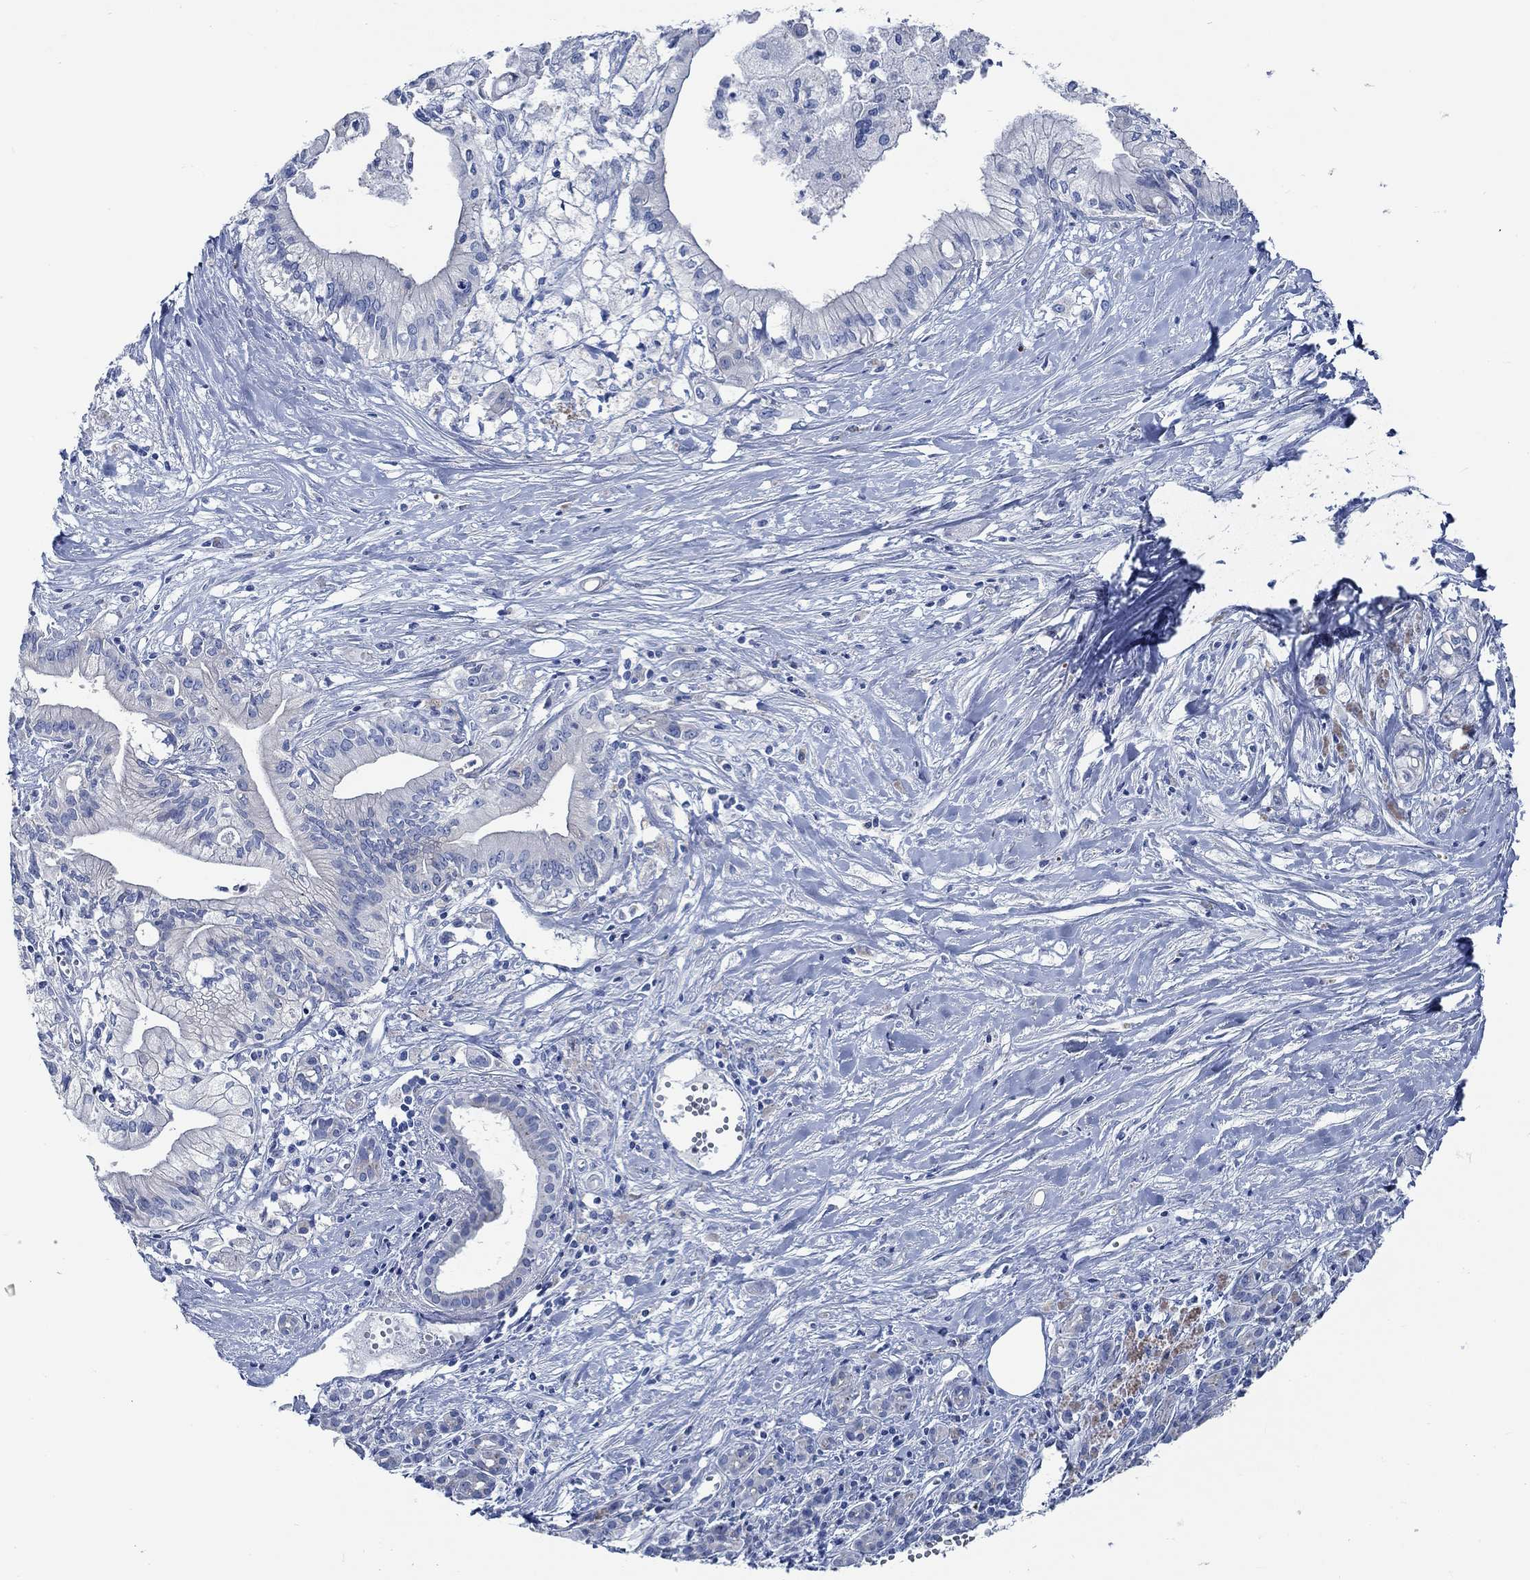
{"staining": {"intensity": "negative", "quantity": "none", "location": "none"}, "tissue": "pancreatic cancer", "cell_type": "Tumor cells", "image_type": "cancer", "snomed": [{"axis": "morphology", "description": "Adenocarcinoma, NOS"}, {"axis": "topography", "description": "Pancreas"}], "caption": "An image of pancreatic cancer (adenocarcinoma) stained for a protein reveals no brown staining in tumor cells.", "gene": "SVEP1", "patient": {"sex": "male", "age": 71}}